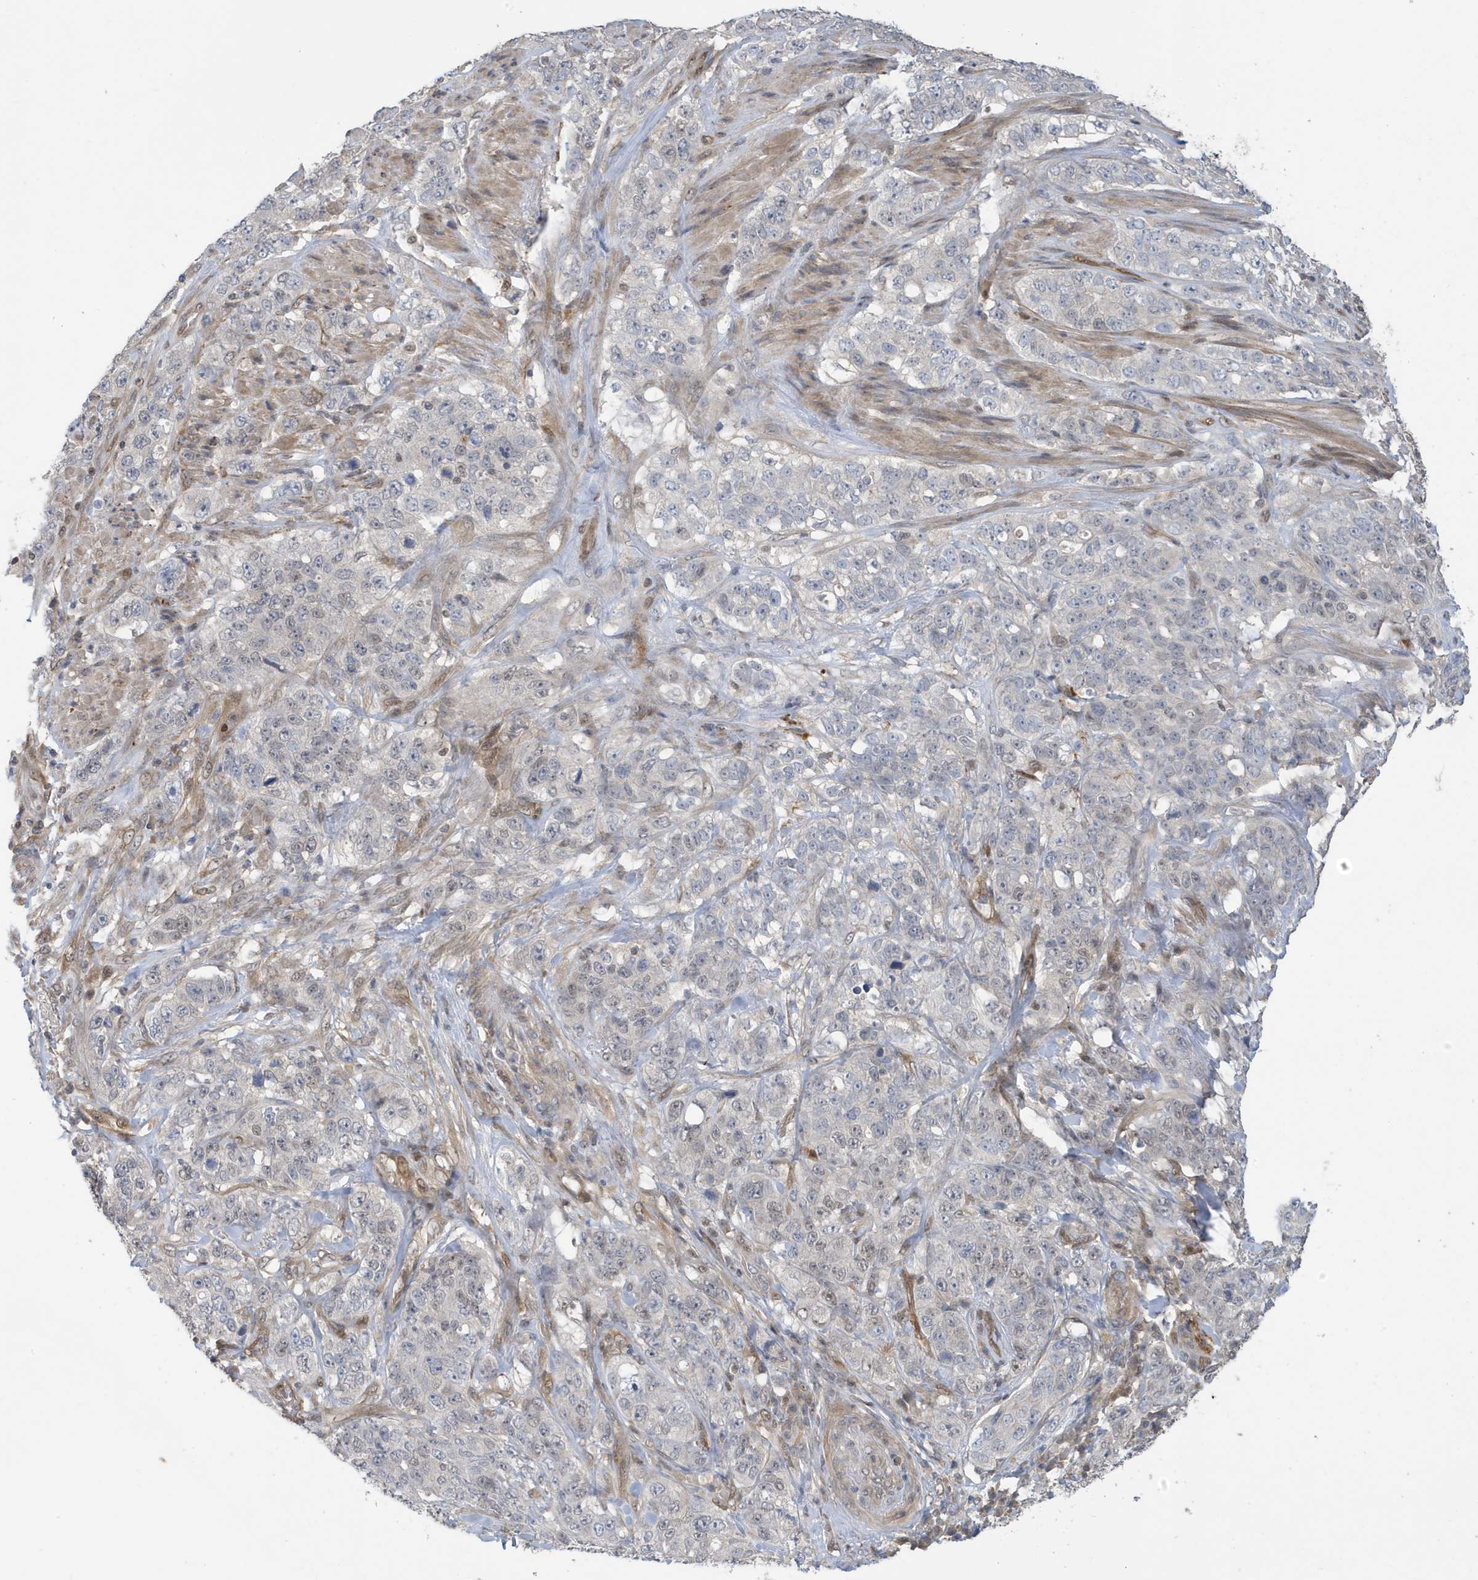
{"staining": {"intensity": "negative", "quantity": "none", "location": "none"}, "tissue": "stomach cancer", "cell_type": "Tumor cells", "image_type": "cancer", "snomed": [{"axis": "morphology", "description": "Adenocarcinoma, NOS"}, {"axis": "topography", "description": "Stomach"}], "caption": "High power microscopy micrograph of an immunohistochemistry photomicrograph of stomach adenocarcinoma, revealing no significant staining in tumor cells.", "gene": "NCOA7", "patient": {"sex": "male", "age": 48}}